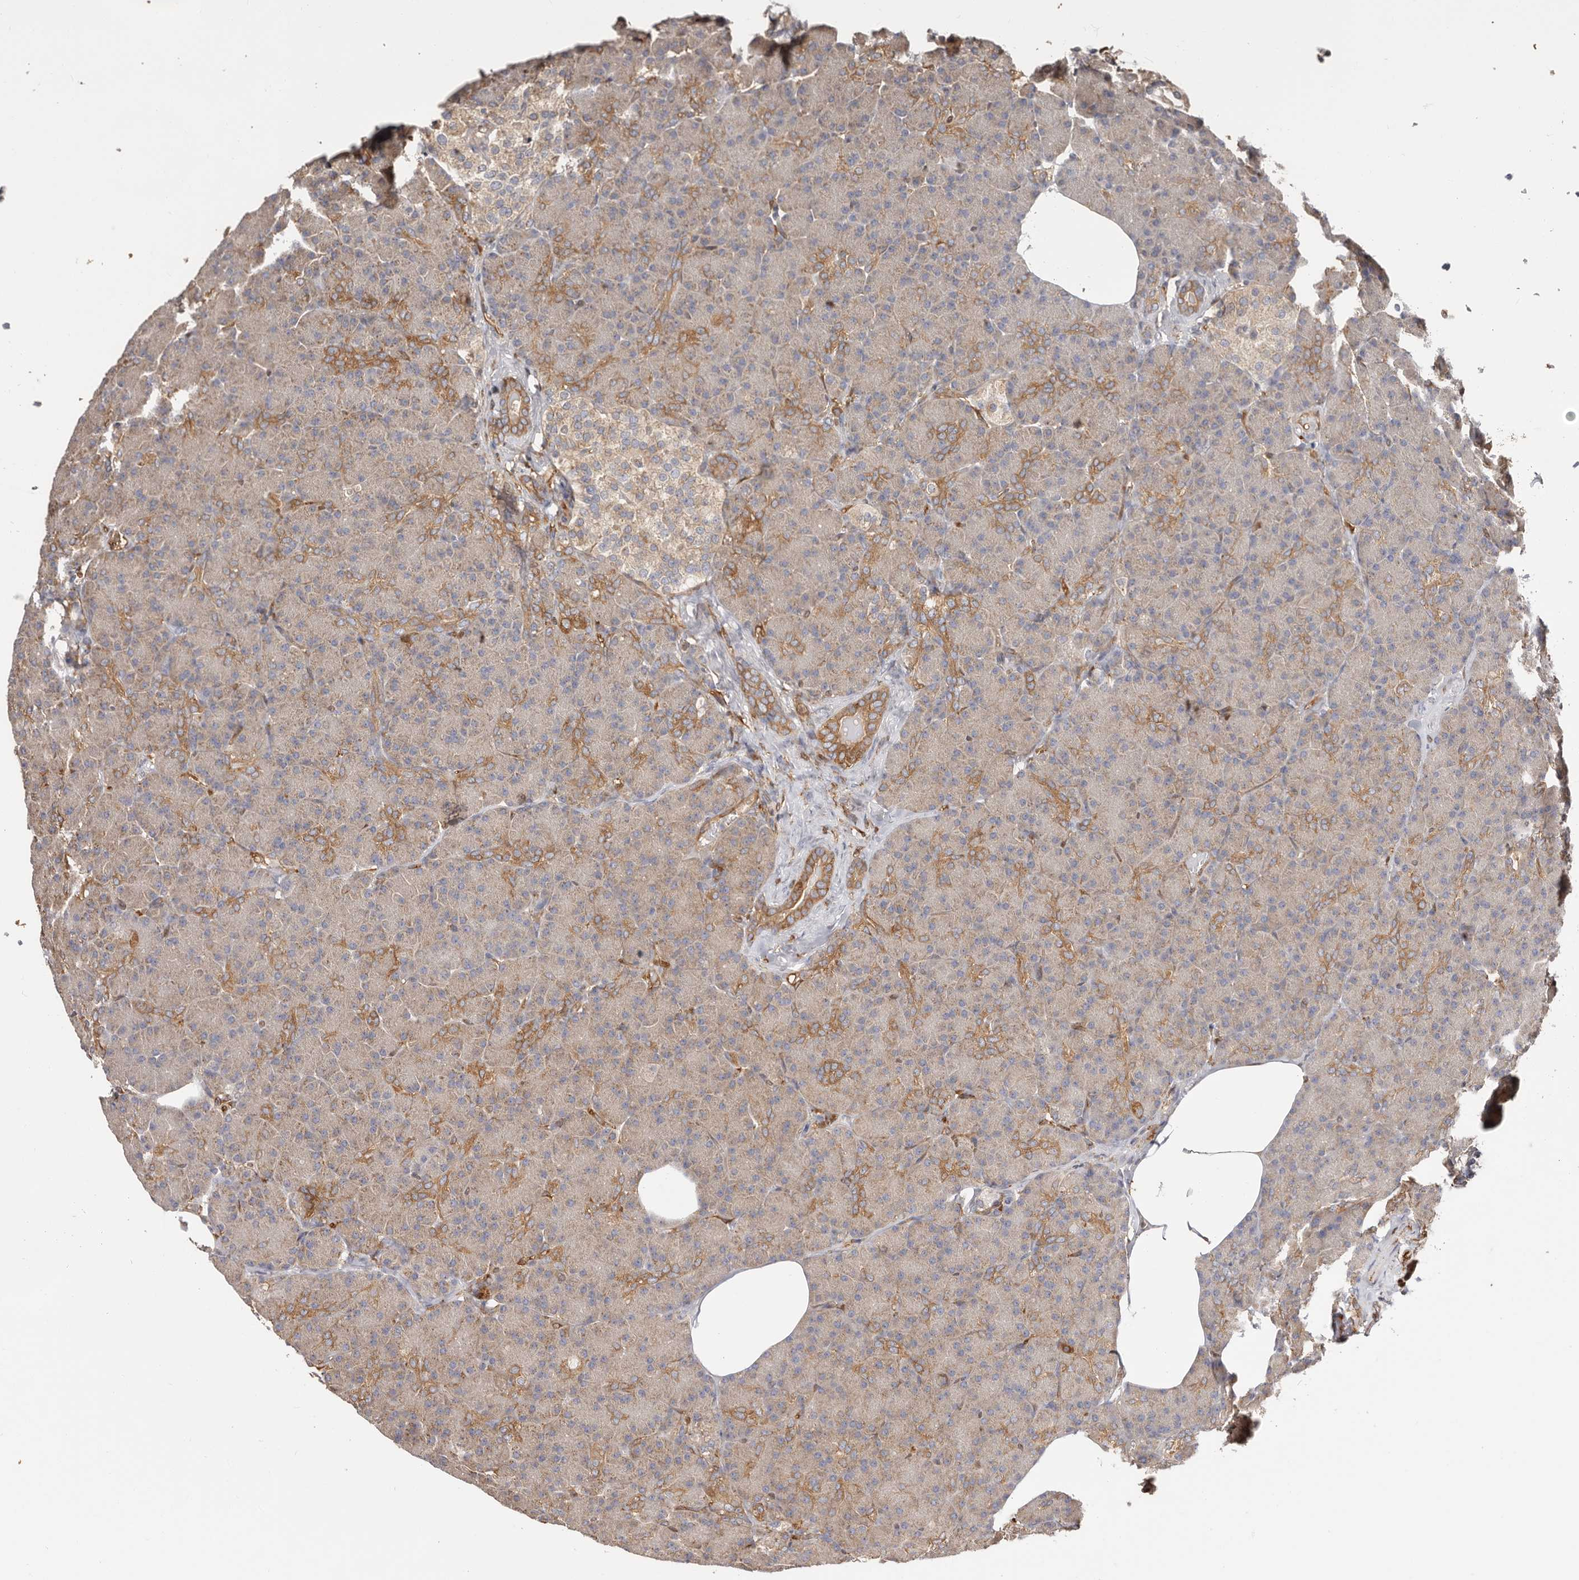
{"staining": {"intensity": "moderate", "quantity": "<25%", "location": "cytoplasmic/membranous"}, "tissue": "pancreas", "cell_type": "Exocrine glandular cells", "image_type": "normal", "snomed": [{"axis": "morphology", "description": "Normal tissue, NOS"}, {"axis": "topography", "description": "Pancreas"}], "caption": "The histopathology image reveals immunohistochemical staining of normal pancreas. There is moderate cytoplasmic/membranous positivity is identified in approximately <25% of exocrine glandular cells. The protein of interest is shown in brown color, while the nuclei are stained blue.", "gene": "LAP3", "patient": {"sex": "female", "age": 43}}